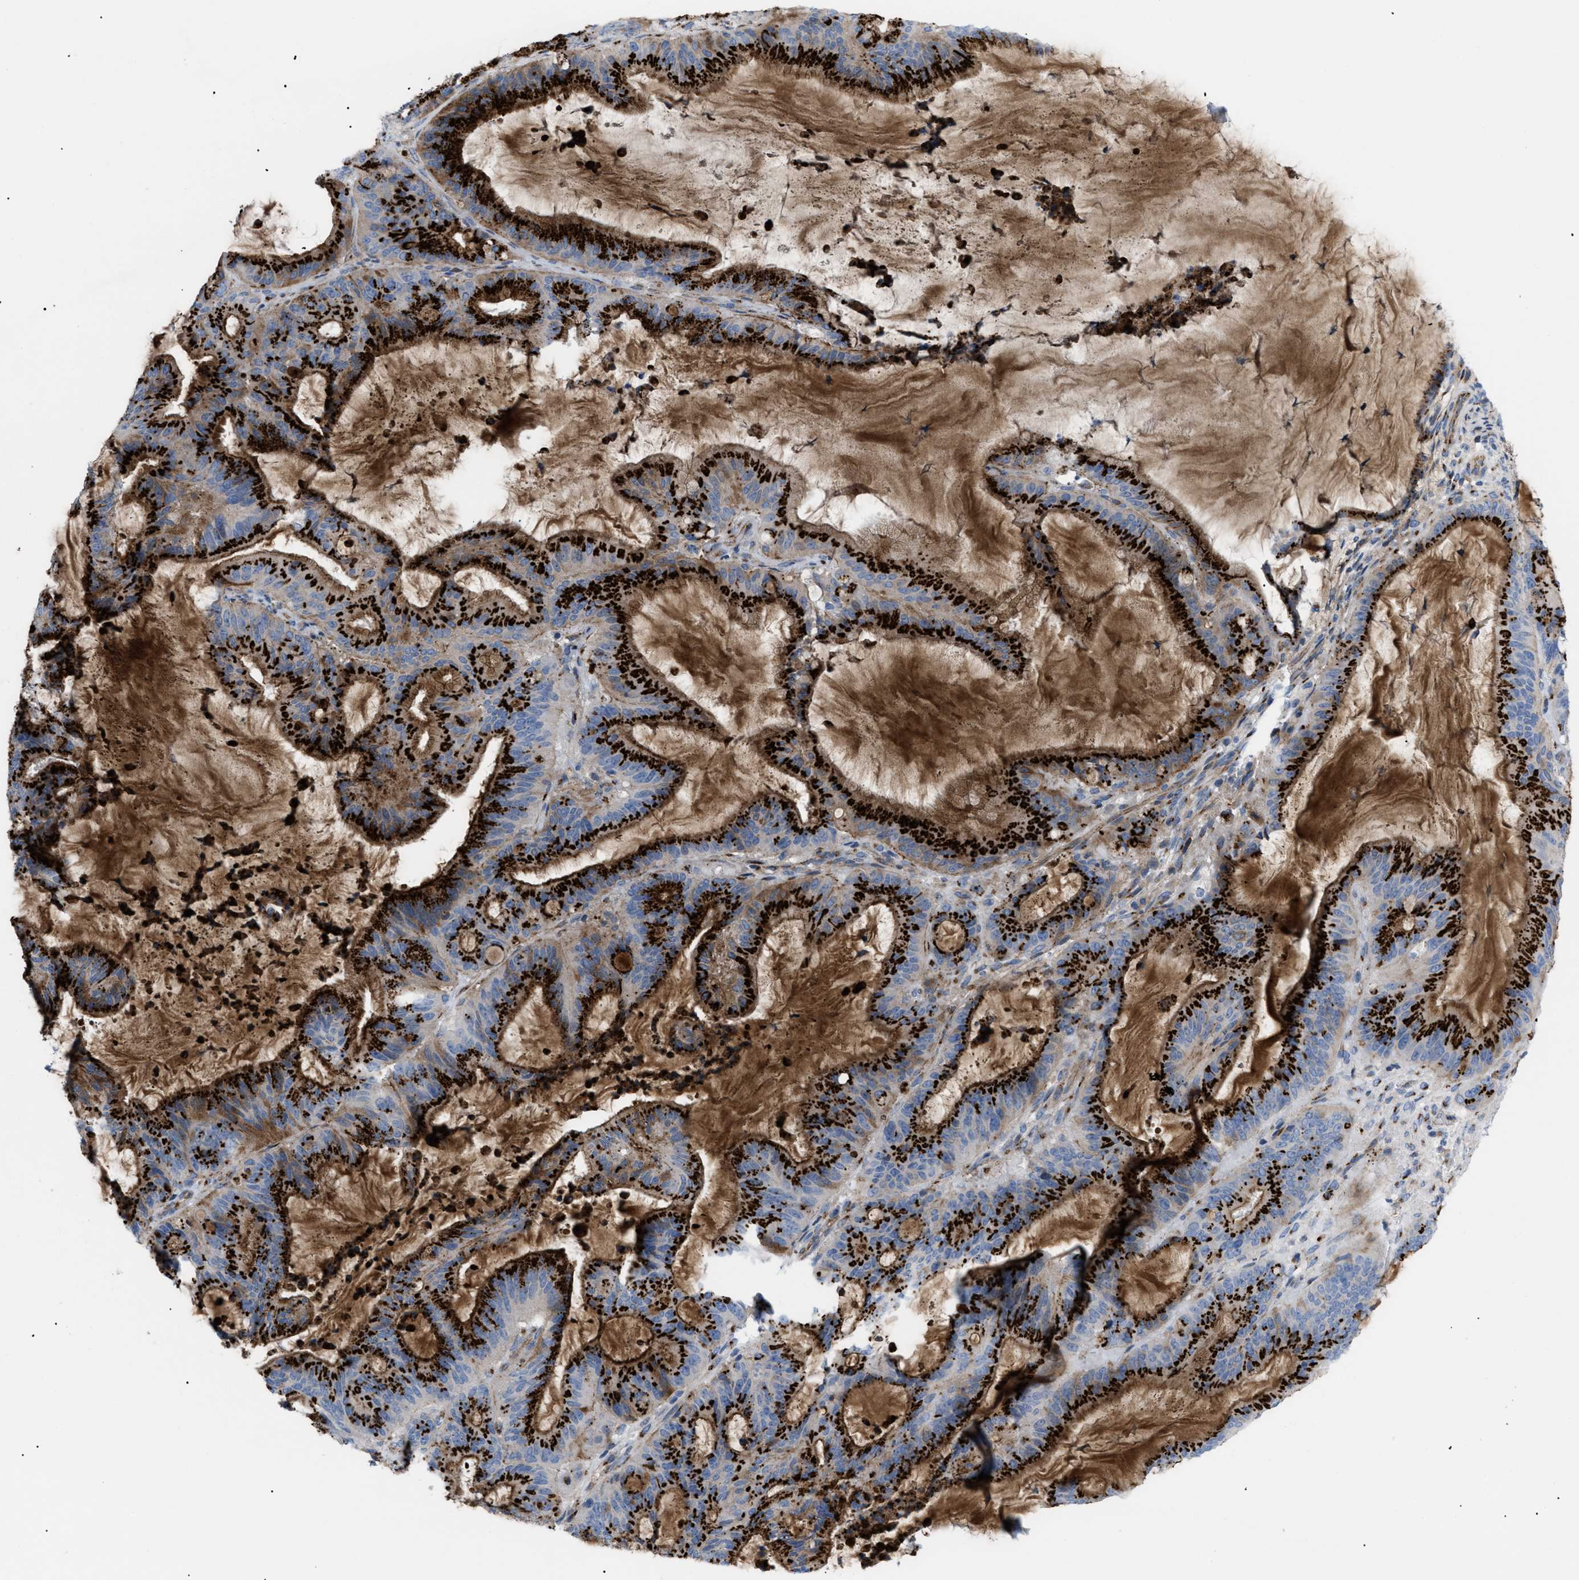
{"staining": {"intensity": "strong", "quantity": ">75%", "location": "cytoplasmic/membranous"}, "tissue": "liver cancer", "cell_type": "Tumor cells", "image_type": "cancer", "snomed": [{"axis": "morphology", "description": "Normal tissue, NOS"}, {"axis": "morphology", "description": "Cholangiocarcinoma"}, {"axis": "topography", "description": "Liver"}, {"axis": "topography", "description": "Peripheral nerve tissue"}], "caption": "Human liver cancer stained with a brown dye shows strong cytoplasmic/membranous positive positivity in about >75% of tumor cells.", "gene": "TMEM17", "patient": {"sex": "female", "age": 73}}